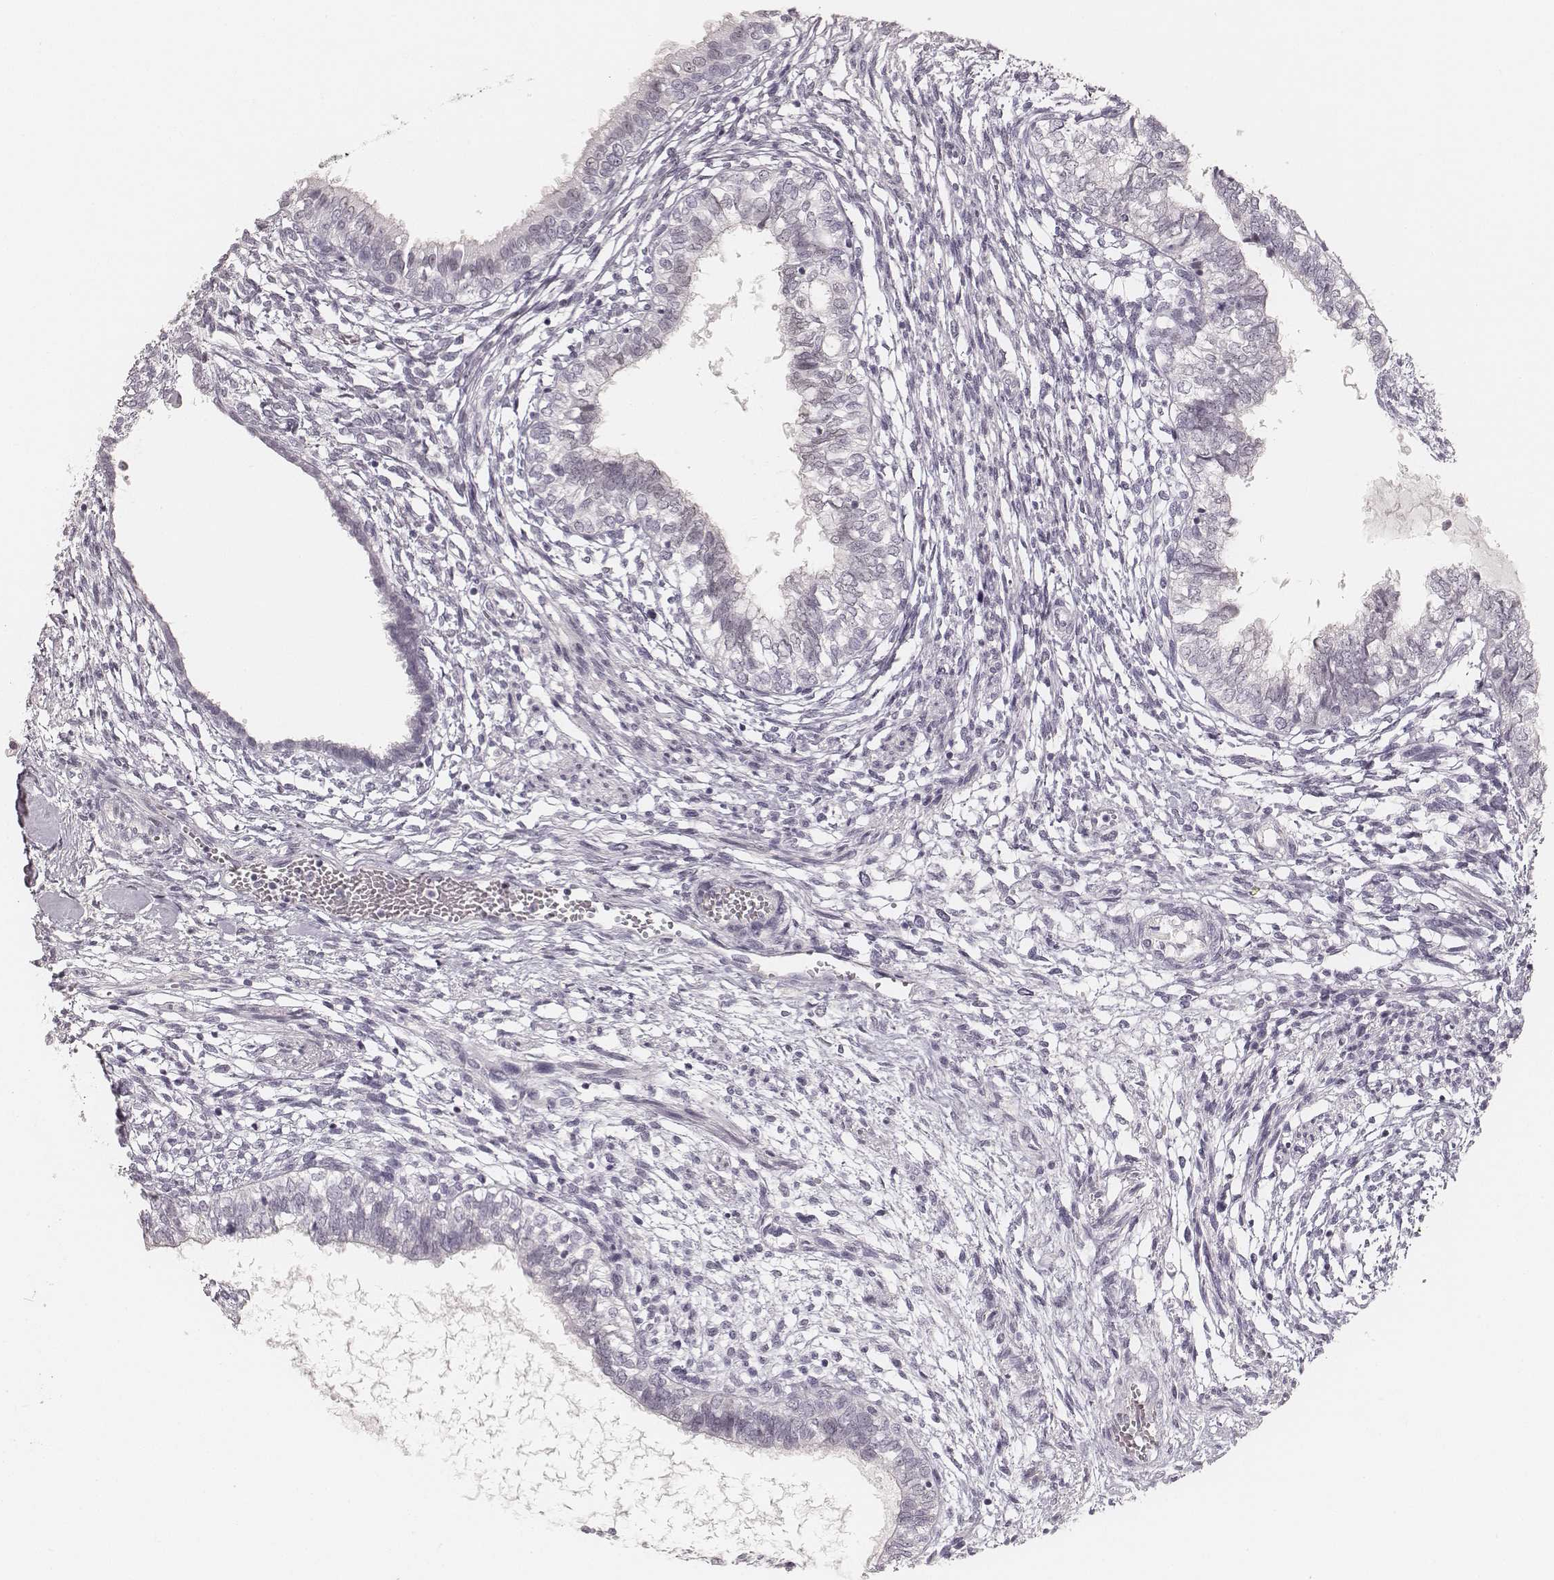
{"staining": {"intensity": "negative", "quantity": "none", "location": "none"}, "tissue": "testis cancer", "cell_type": "Tumor cells", "image_type": "cancer", "snomed": [{"axis": "morphology", "description": "Carcinoma, Embryonal, NOS"}, {"axis": "topography", "description": "Testis"}], "caption": "Tumor cells are negative for brown protein staining in embryonal carcinoma (testis).", "gene": "HNF4G", "patient": {"sex": "male", "age": 37}}